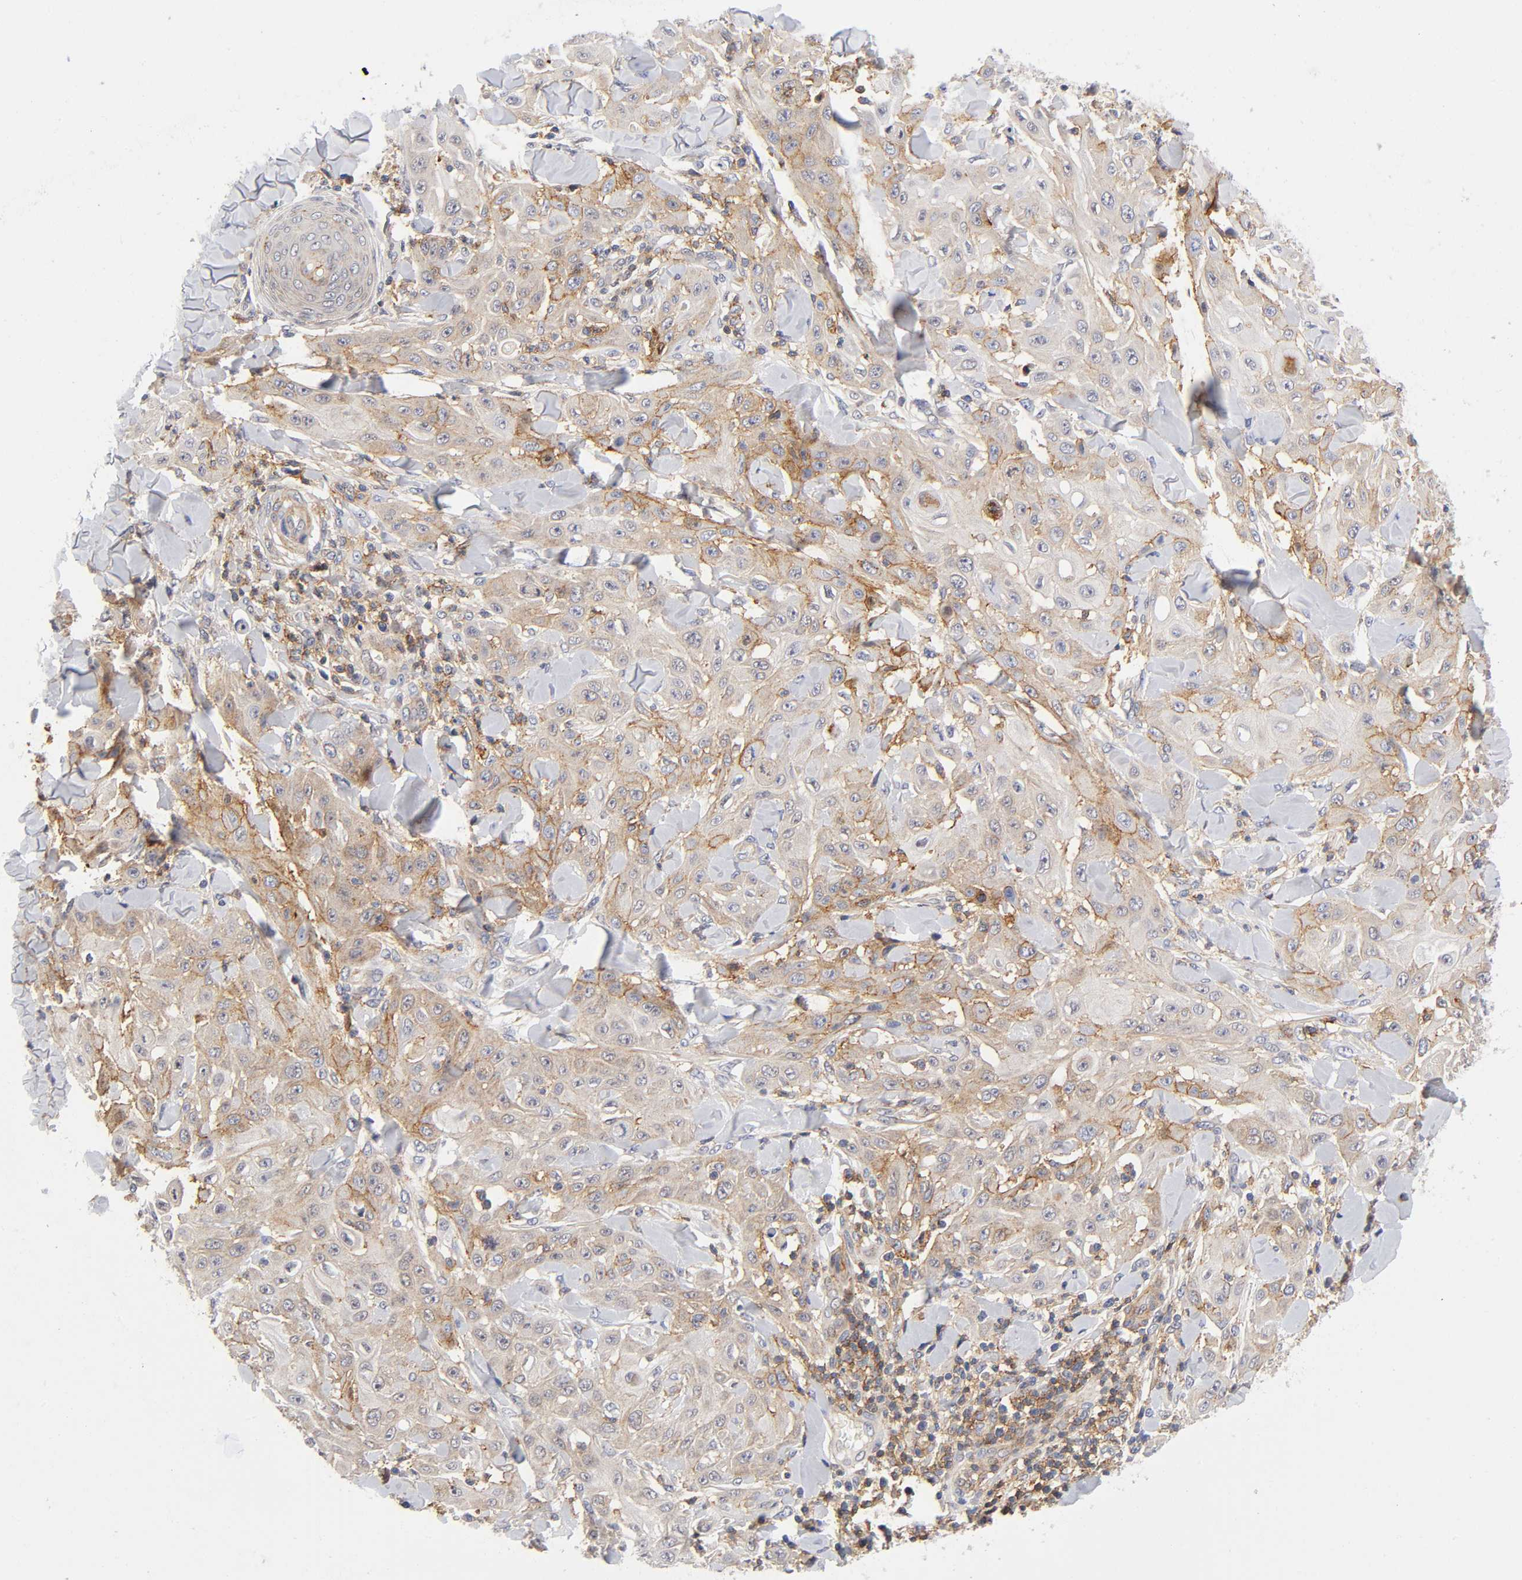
{"staining": {"intensity": "moderate", "quantity": "25%-75%", "location": "cytoplasmic/membranous"}, "tissue": "skin cancer", "cell_type": "Tumor cells", "image_type": "cancer", "snomed": [{"axis": "morphology", "description": "Squamous cell carcinoma, NOS"}, {"axis": "topography", "description": "Skin"}], "caption": "IHC image of skin cancer (squamous cell carcinoma) stained for a protein (brown), which demonstrates medium levels of moderate cytoplasmic/membranous staining in approximately 25%-75% of tumor cells.", "gene": "ANXA7", "patient": {"sex": "male", "age": 24}}